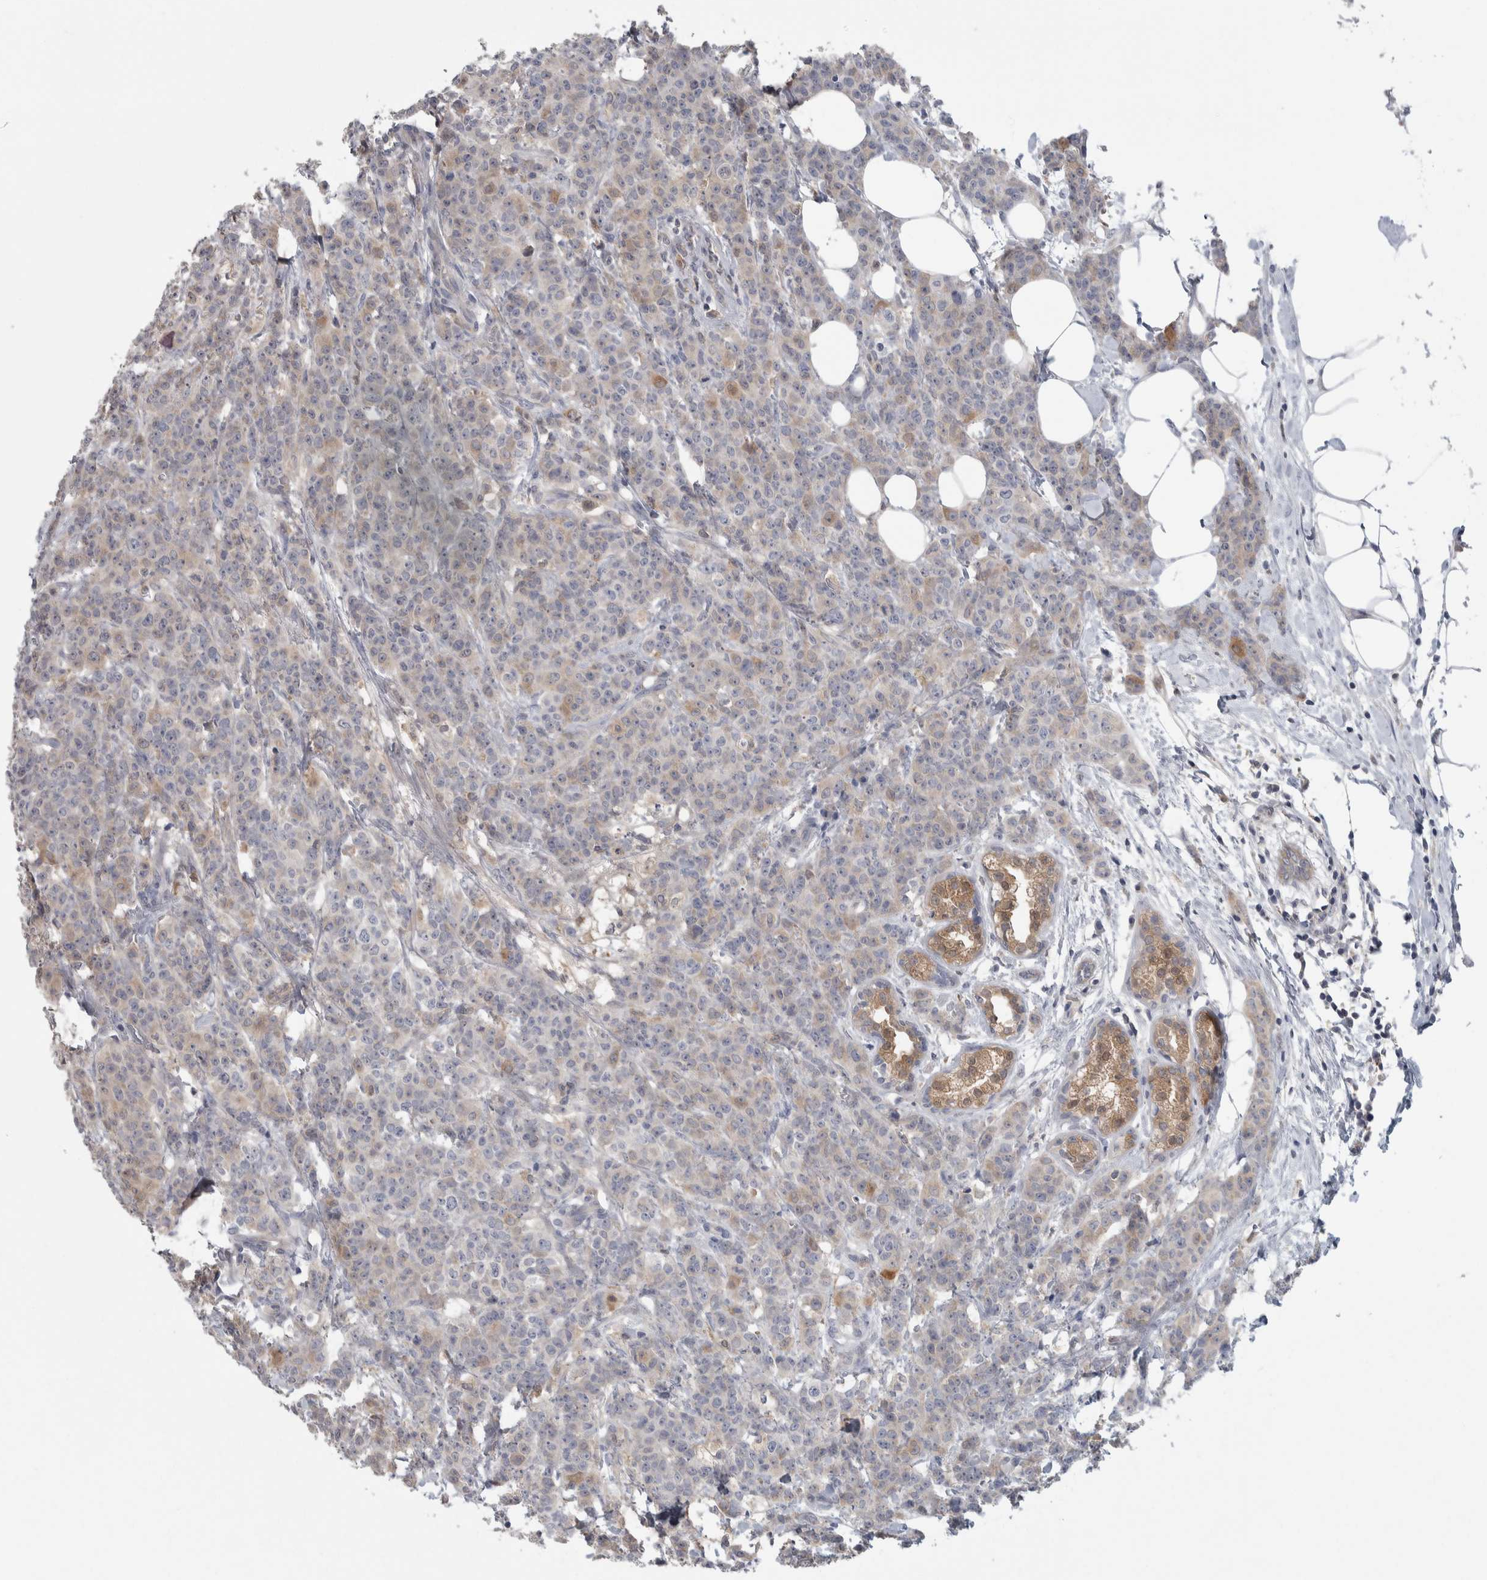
{"staining": {"intensity": "weak", "quantity": "25%-75%", "location": "cytoplasmic/membranous"}, "tissue": "breast cancer", "cell_type": "Tumor cells", "image_type": "cancer", "snomed": [{"axis": "morphology", "description": "Normal tissue, NOS"}, {"axis": "morphology", "description": "Duct carcinoma"}, {"axis": "topography", "description": "Breast"}], "caption": "Human breast cancer stained with a protein marker exhibits weak staining in tumor cells.", "gene": "HTATIP2", "patient": {"sex": "female", "age": 40}}